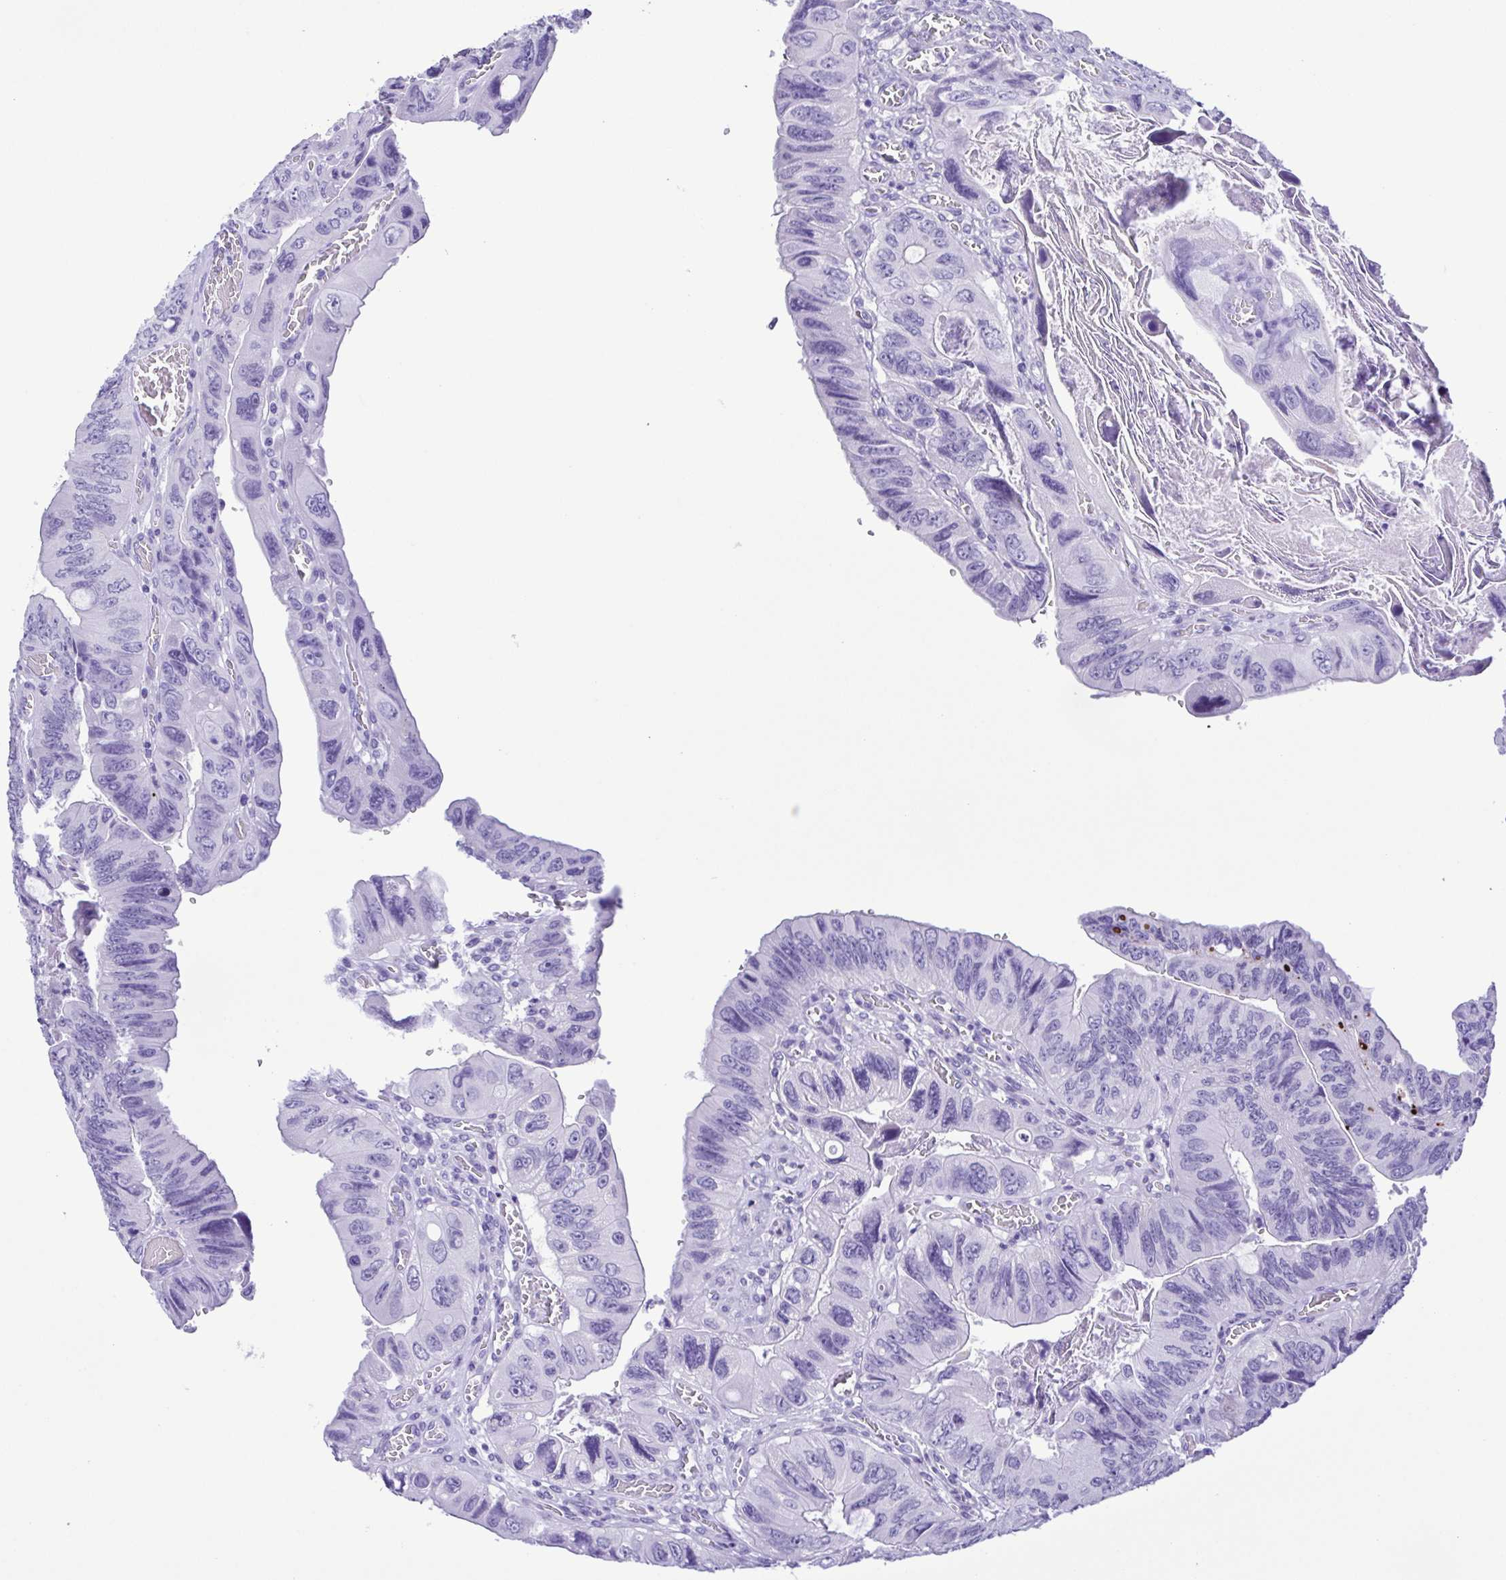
{"staining": {"intensity": "negative", "quantity": "none", "location": "none"}, "tissue": "colorectal cancer", "cell_type": "Tumor cells", "image_type": "cancer", "snomed": [{"axis": "morphology", "description": "Adenocarcinoma, NOS"}, {"axis": "topography", "description": "Colon"}], "caption": "Adenocarcinoma (colorectal) was stained to show a protein in brown. There is no significant expression in tumor cells.", "gene": "OVGP1", "patient": {"sex": "female", "age": 84}}